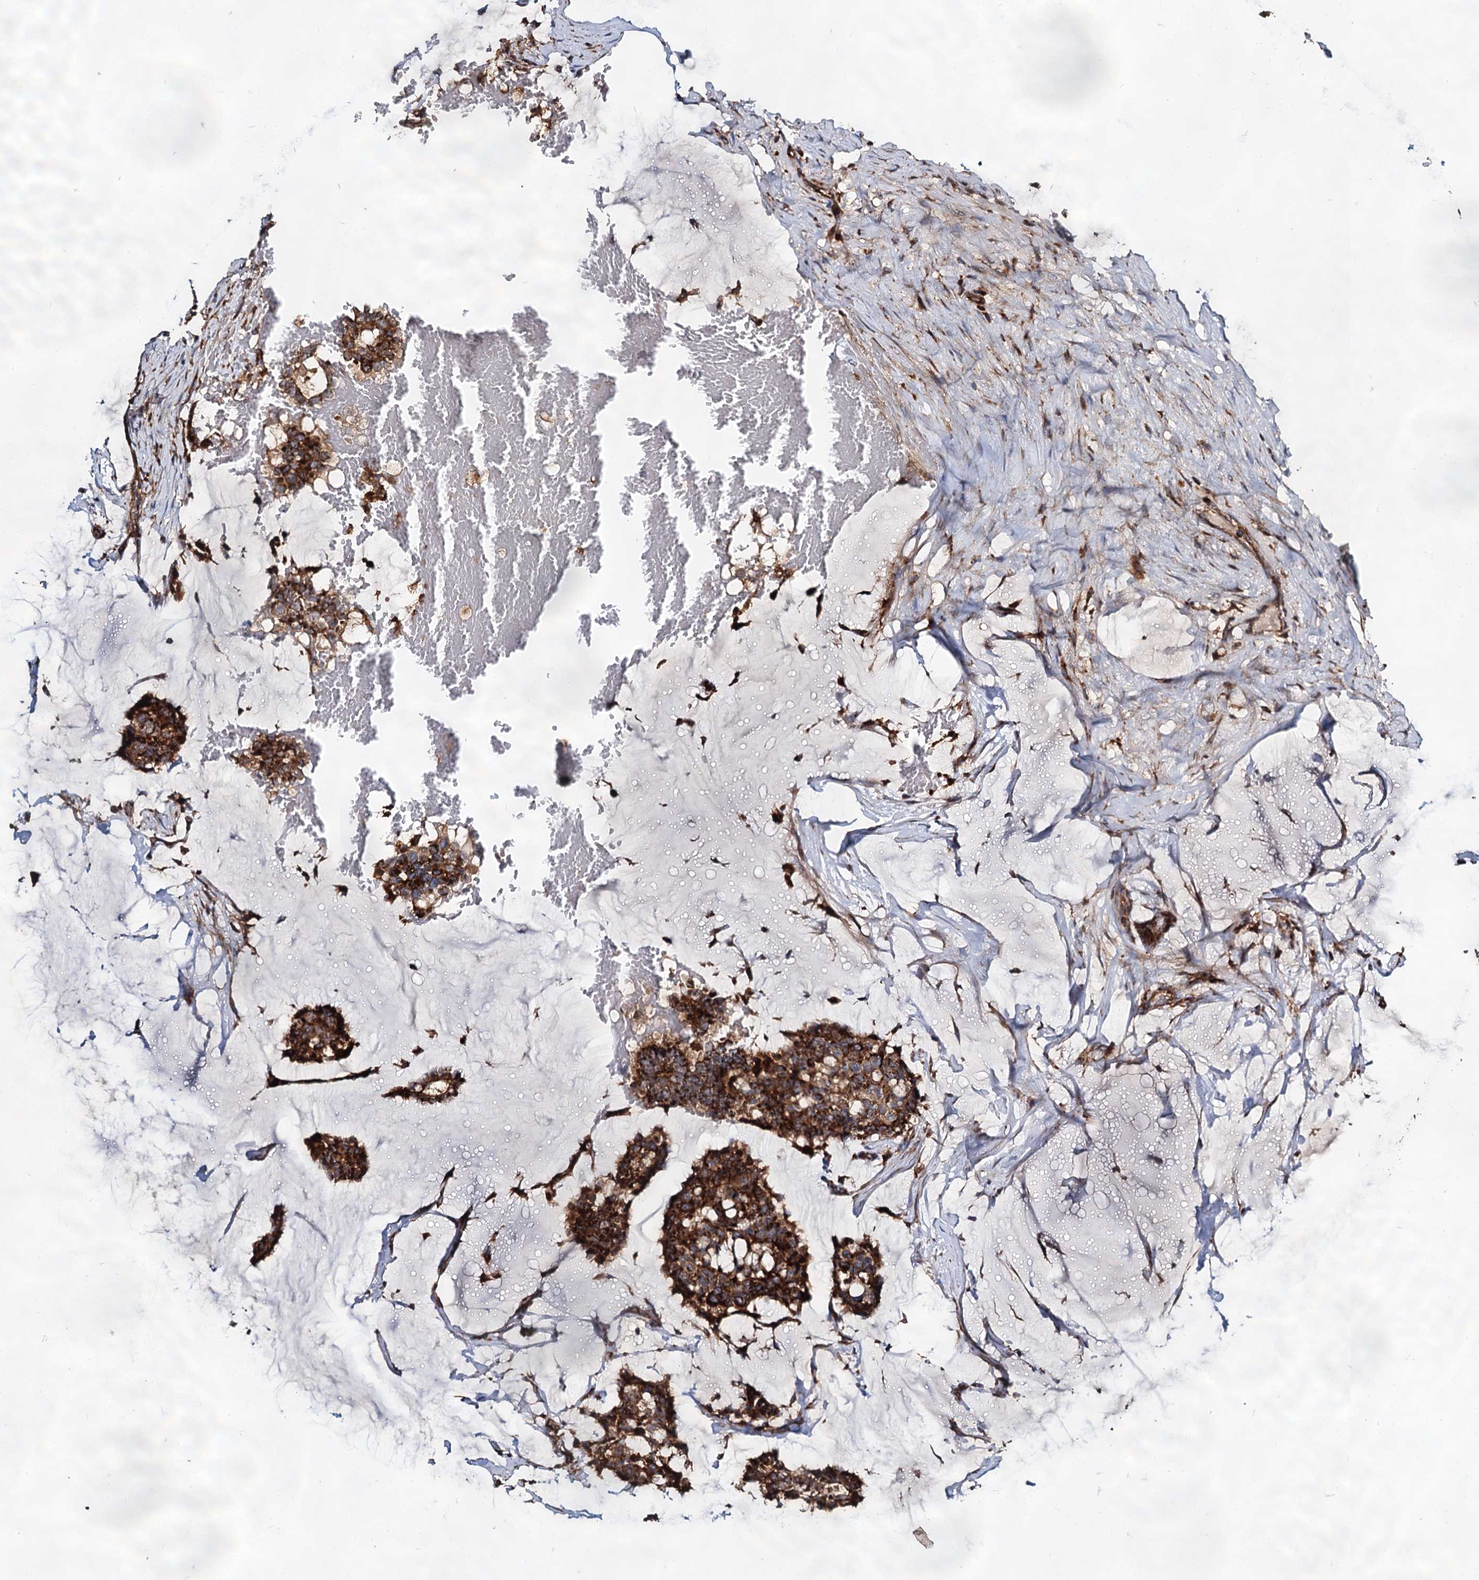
{"staining": {"intensity": "strong", "quantity": ">75%", "location": "cytoplasmic/membranous"}, "tissue": "breast cancer", "cell_type": "Tumor cells", "image_type": "cancer", "snomed": [{"axis": "morphology", "description": "Duct carcinoma"}, {"axis": "topography", "description": "Breast"}], "caption": "An immunohistochemistry photomicrograph of tumor tissue is shown. Protein staining in brown labels strong cytoplasmic/membranous positivity in breast cancer (infiltrating ductal carcinoma) within tumor cells.", "gene": "WDR73", "patient": {"sex": "female", "age": 93}}